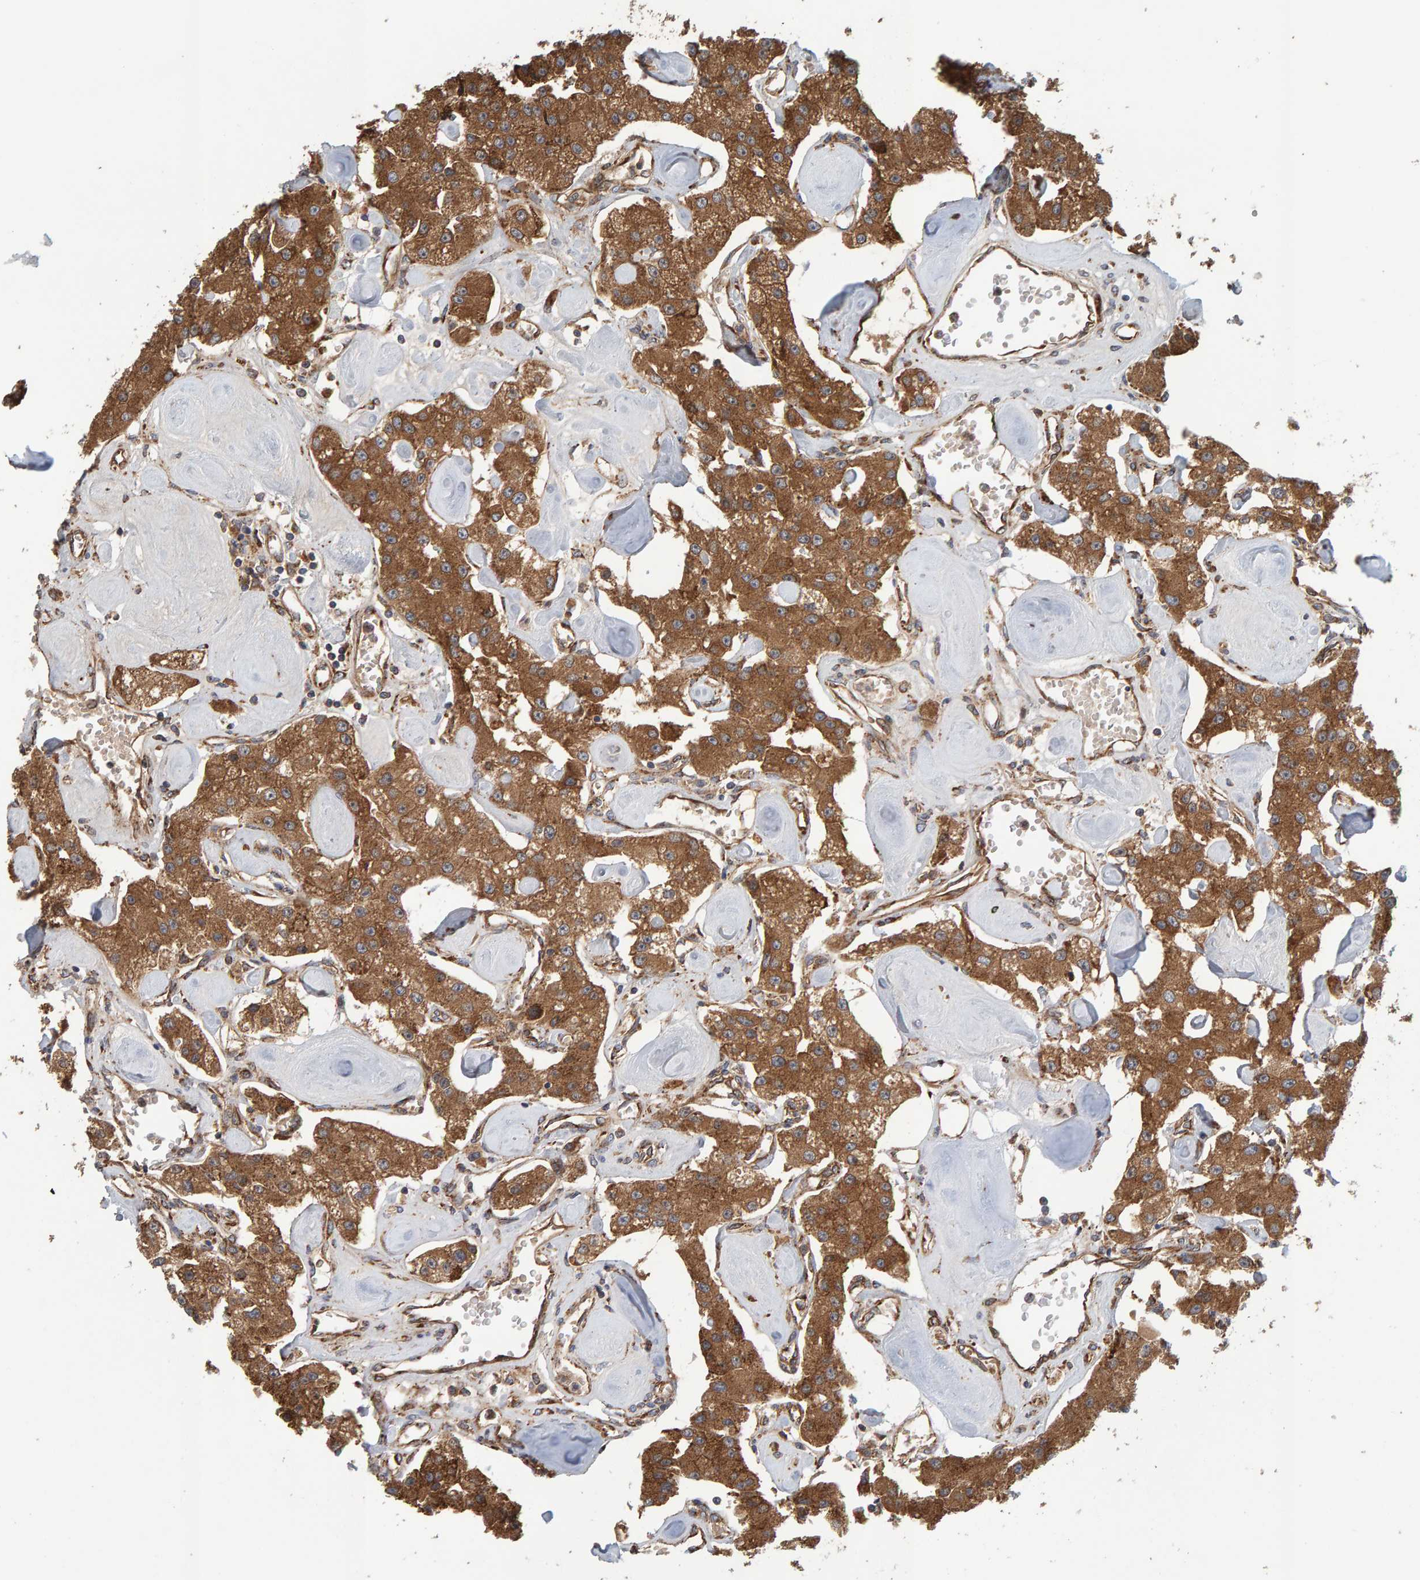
{"staining": {"intensity": "strong", "quantity": ">75%", "location": "cytoplasmic/membranous"}, "tissue": "carcinoid", "cell_type": "Tumor cells", "image_type": "cancer", "snomed": [{"axis": "morphology", "description": "Carcinoid, malignant, NOS"}, {"axis": "topography", "description": "Pancreas"}], "caption": "This micrograph displays immunohistochemistry (IHC) staining of human malignant carcinoid, with high strong cytoplasmic/membranous positivity in about >75% of tumor cells.", "gene": "BAIAP2", "patient": {"sex": "male", "age": 41}}